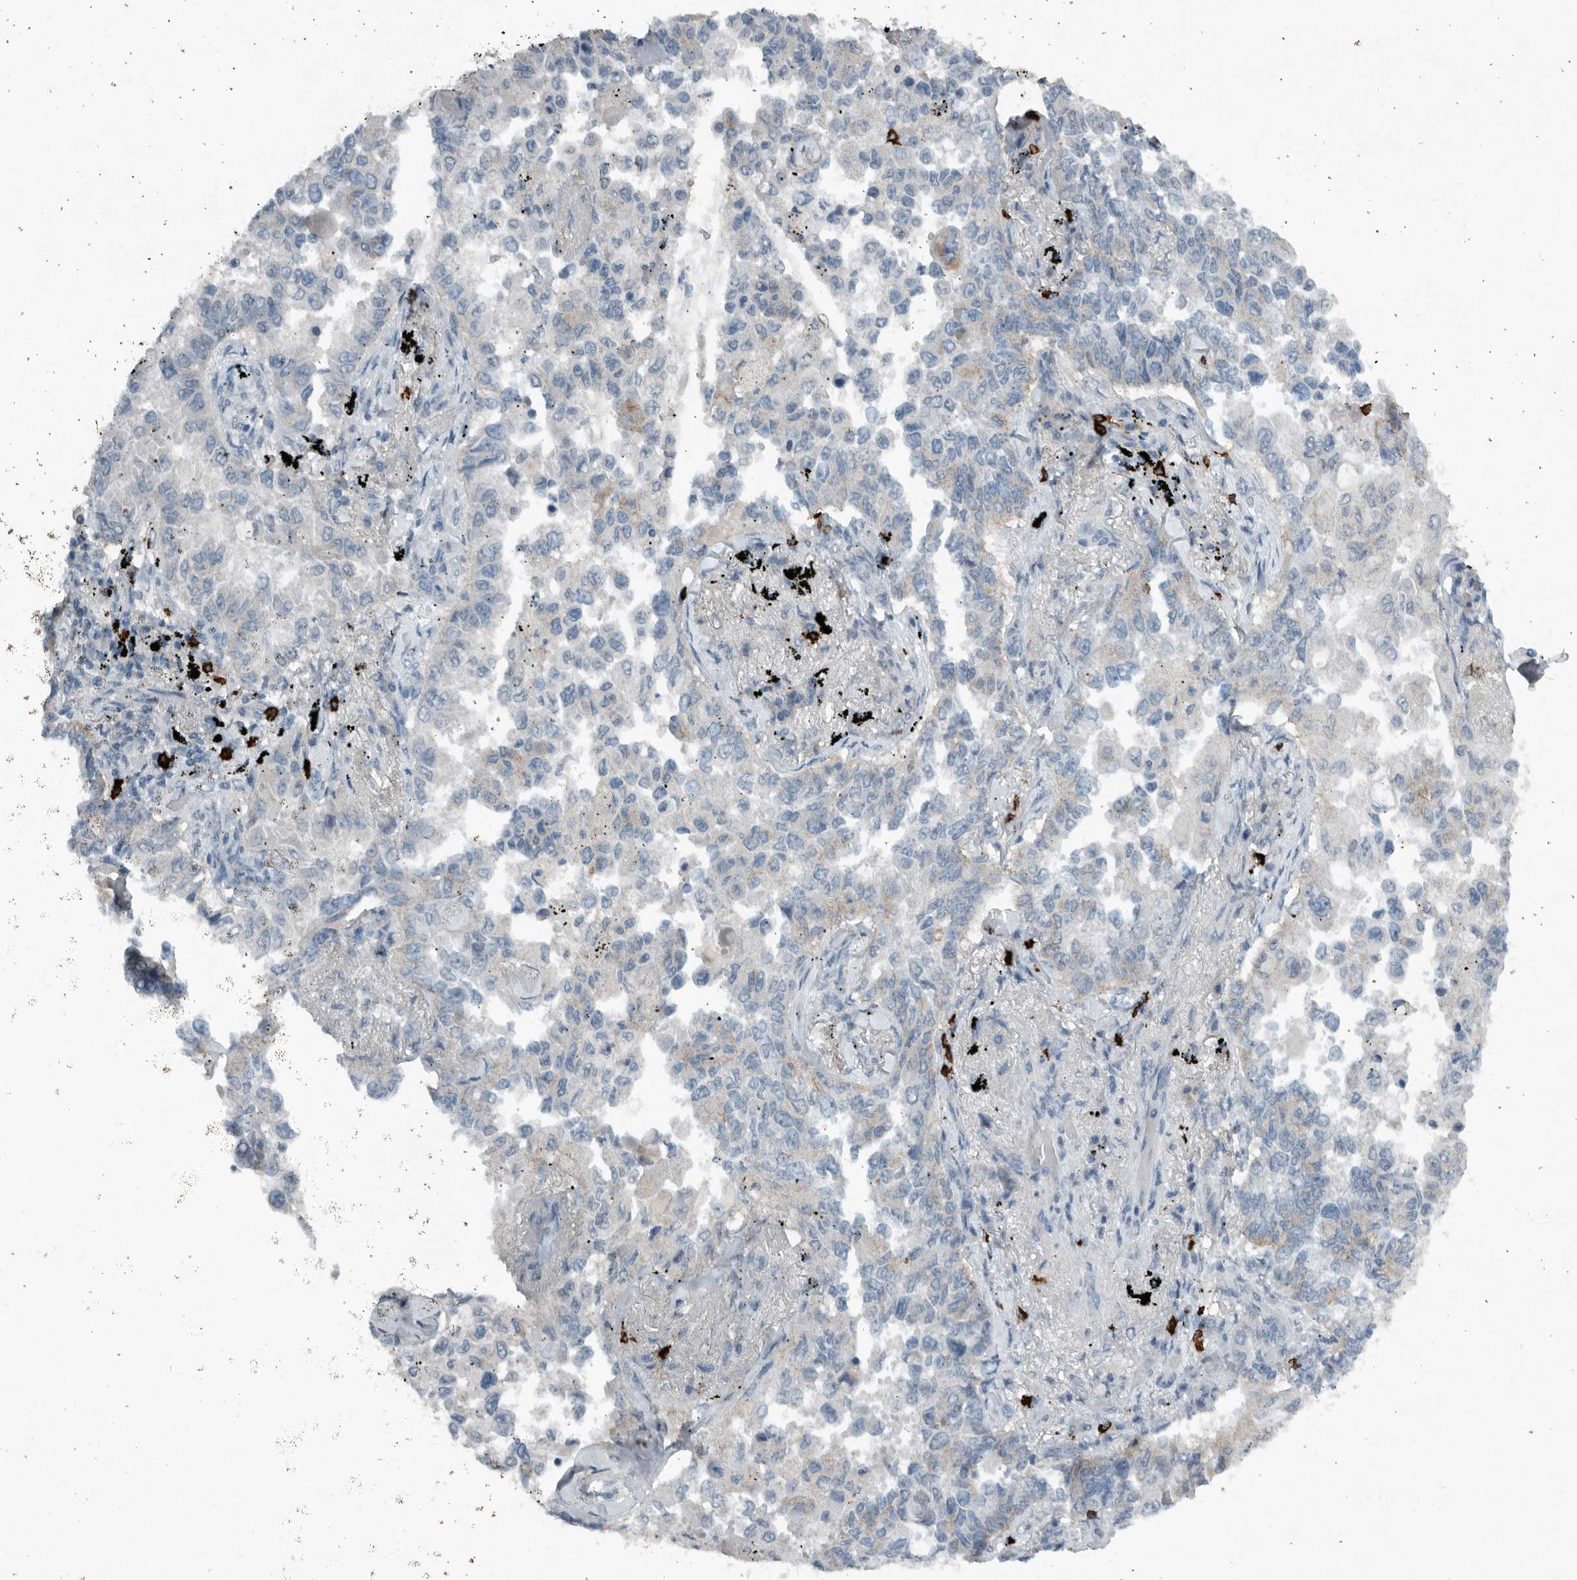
{"staining": {"intensity": "weak", "quantity": "<25%", "location": "cytoplasmic/membranous"}, "tissue": "lung cancer", "cell_type": "Tumor cells", "image_type": "cancer", "snomed": [{"axis": "morphology", "description": "Adenocarcinoma, NOS"}, {"axis": "topography", "description": "Lung"}], "caption": "The micrograph reveals no significant positivity in tumor cells of adenocarcinoma (lung). The staining is performed using DAB (3,3'-diaminobenzidine) brown chromogen with nuclei counter-stained in using hematoxylin.", "gene": "IL20", "patient": {"sex": "female", "age": 67}}